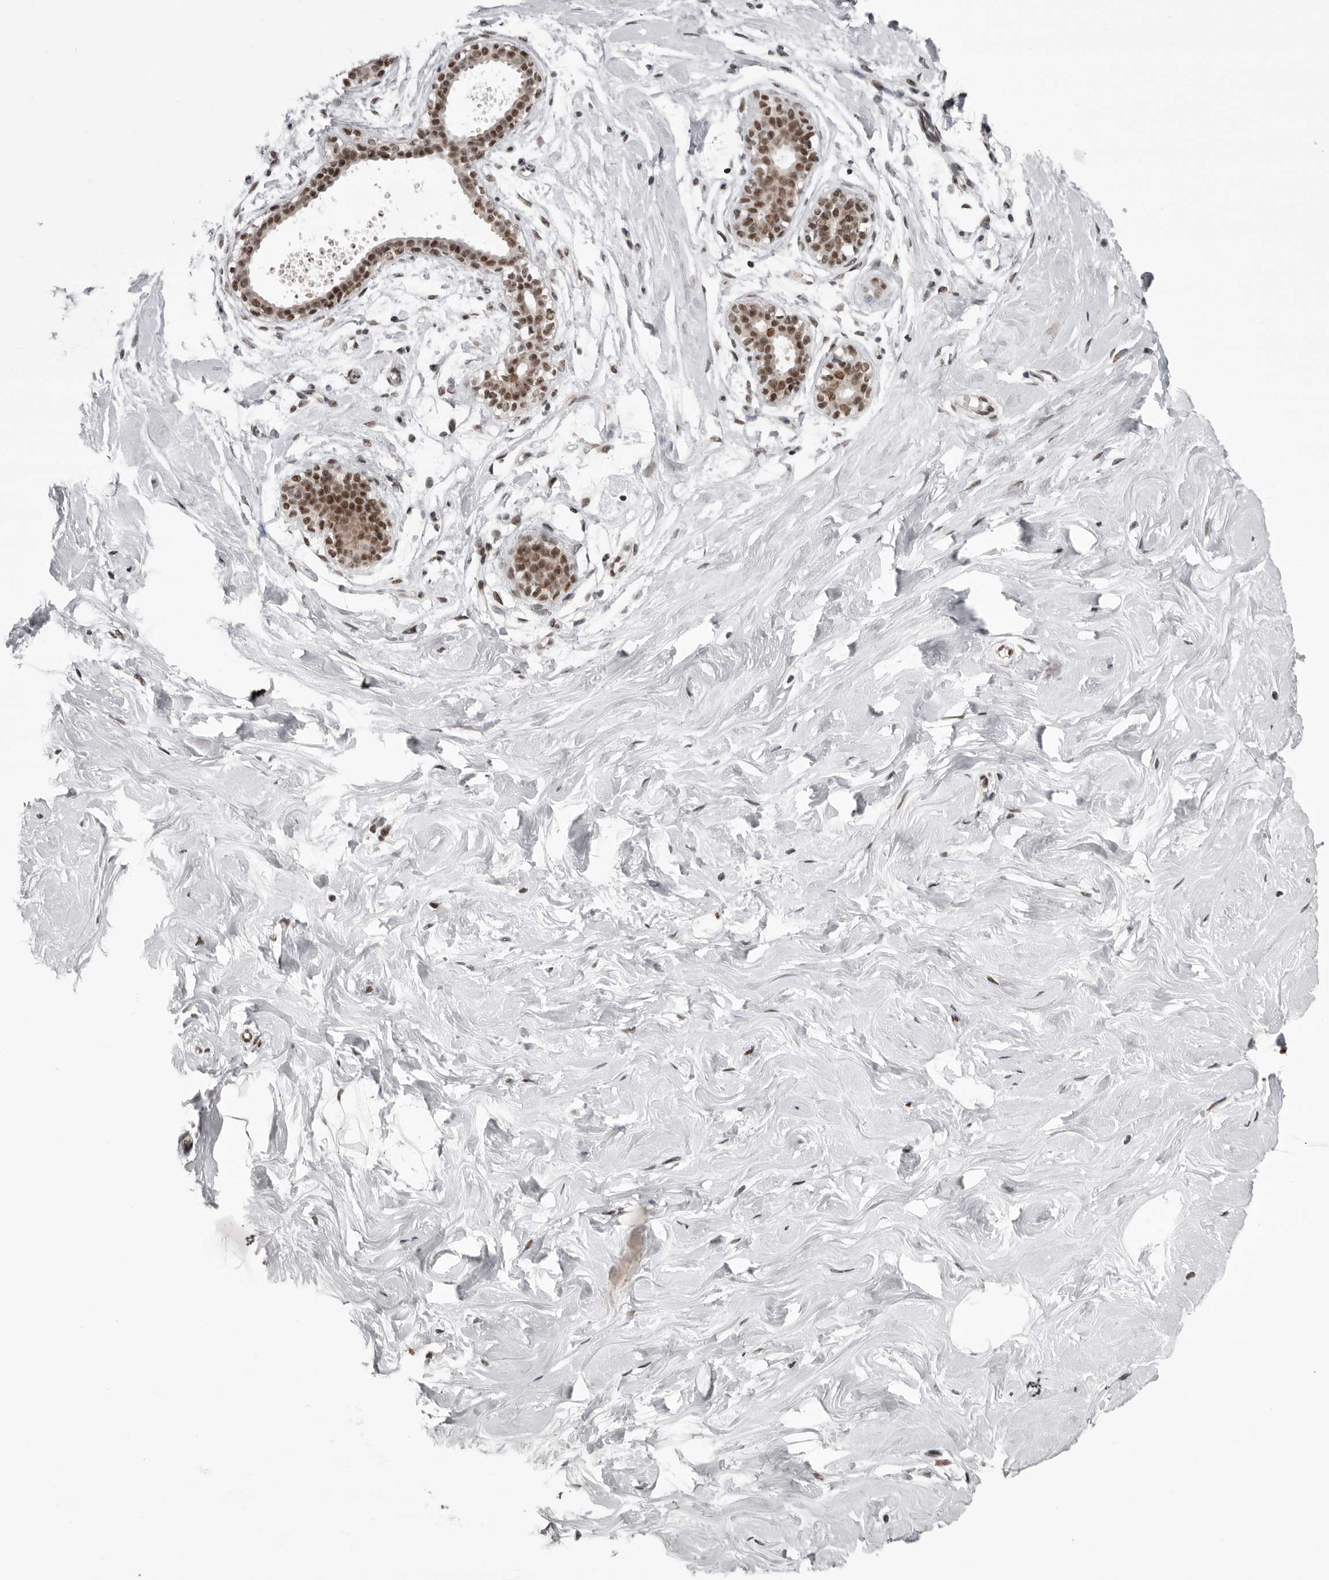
{"staining": {"intensity": "moderate", "quantity": ">75%", "location": "nuclear"}, "tissue": "breast", "cell_type": "Adipocytes", "image_type": "normal", "snomed": [{"axis": "morphology", "description": "Normal tissue, NOS"}, {"axis": "topography", "description": "Breast"}], "caption": "Immunohistochemical staining of normal human breast demonstrates >75% levels of moderate nuclear protein positivity in approximately >75% of adipocytes. (brown staining indicates protein expression, while blue staining denotes nuclei).", "gene": "MEPCE", "patient": {"sex": "female", "age": 23}}